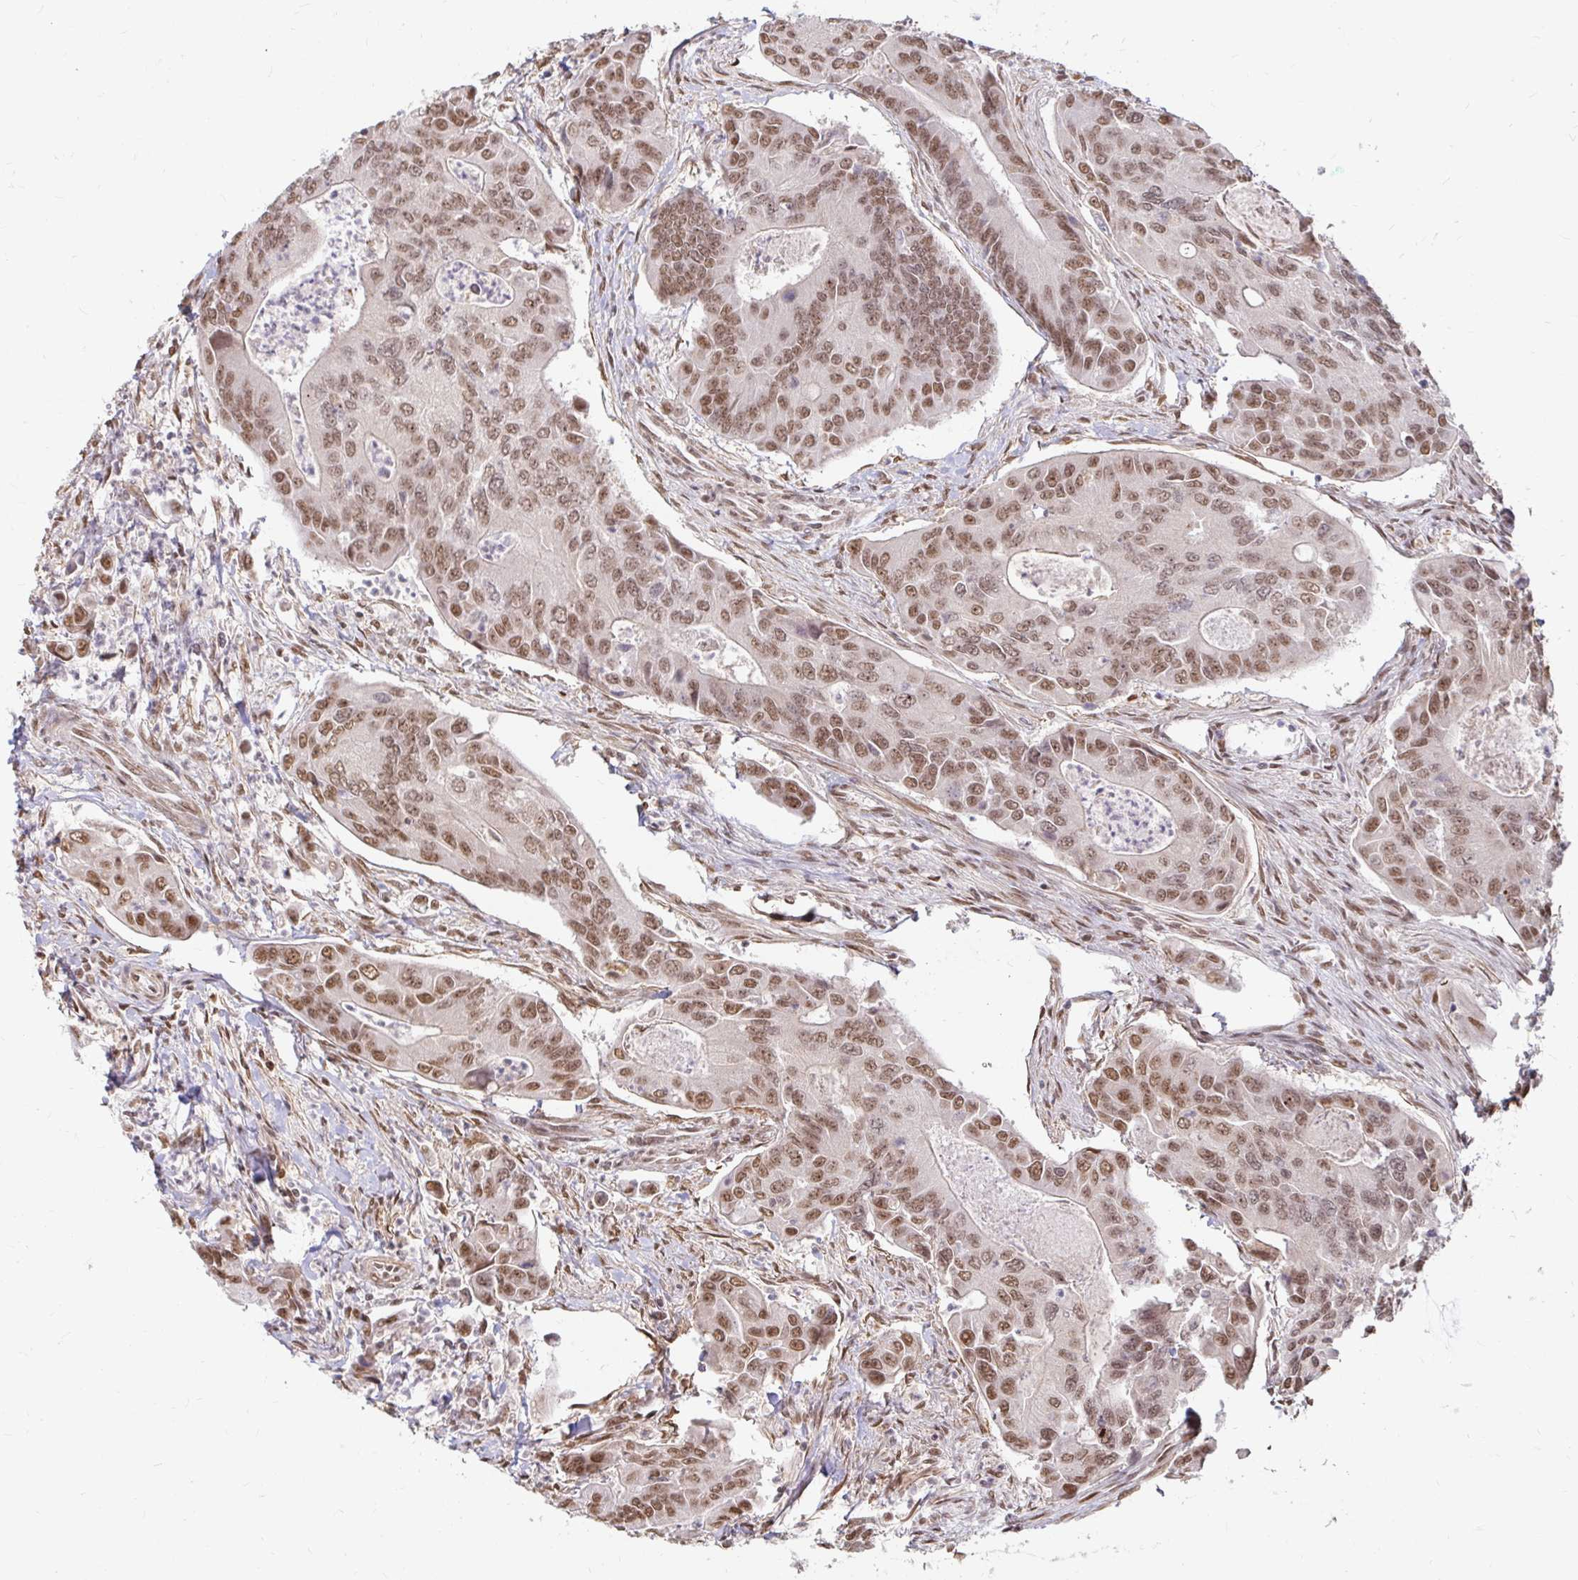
{"staining": {"intensity": "moderate", "quantity": ">75%", "location": "nuclear"}, "tissue": "colorectal cancer", "cell_type": "Tumor cells", "image_type": "cancer", "snomed": [{"axis": "morphology", "description": "Adenocarcinoma, NOS"}, {"axis": "topography", "description": "Colon"}], "caption": "Immunohistochemistry (DAB) staining of human adenocarcinoma (colorectal) demonstrates moderate nuclear protein staining in about >75% of tumor cells. (Stains: DAB in brown, nuclei in blue, Microscopy: brightfield microscopy at high magnification).", "gene": "HNRNPU", "patient": {"sex": "female", "age": 67}}